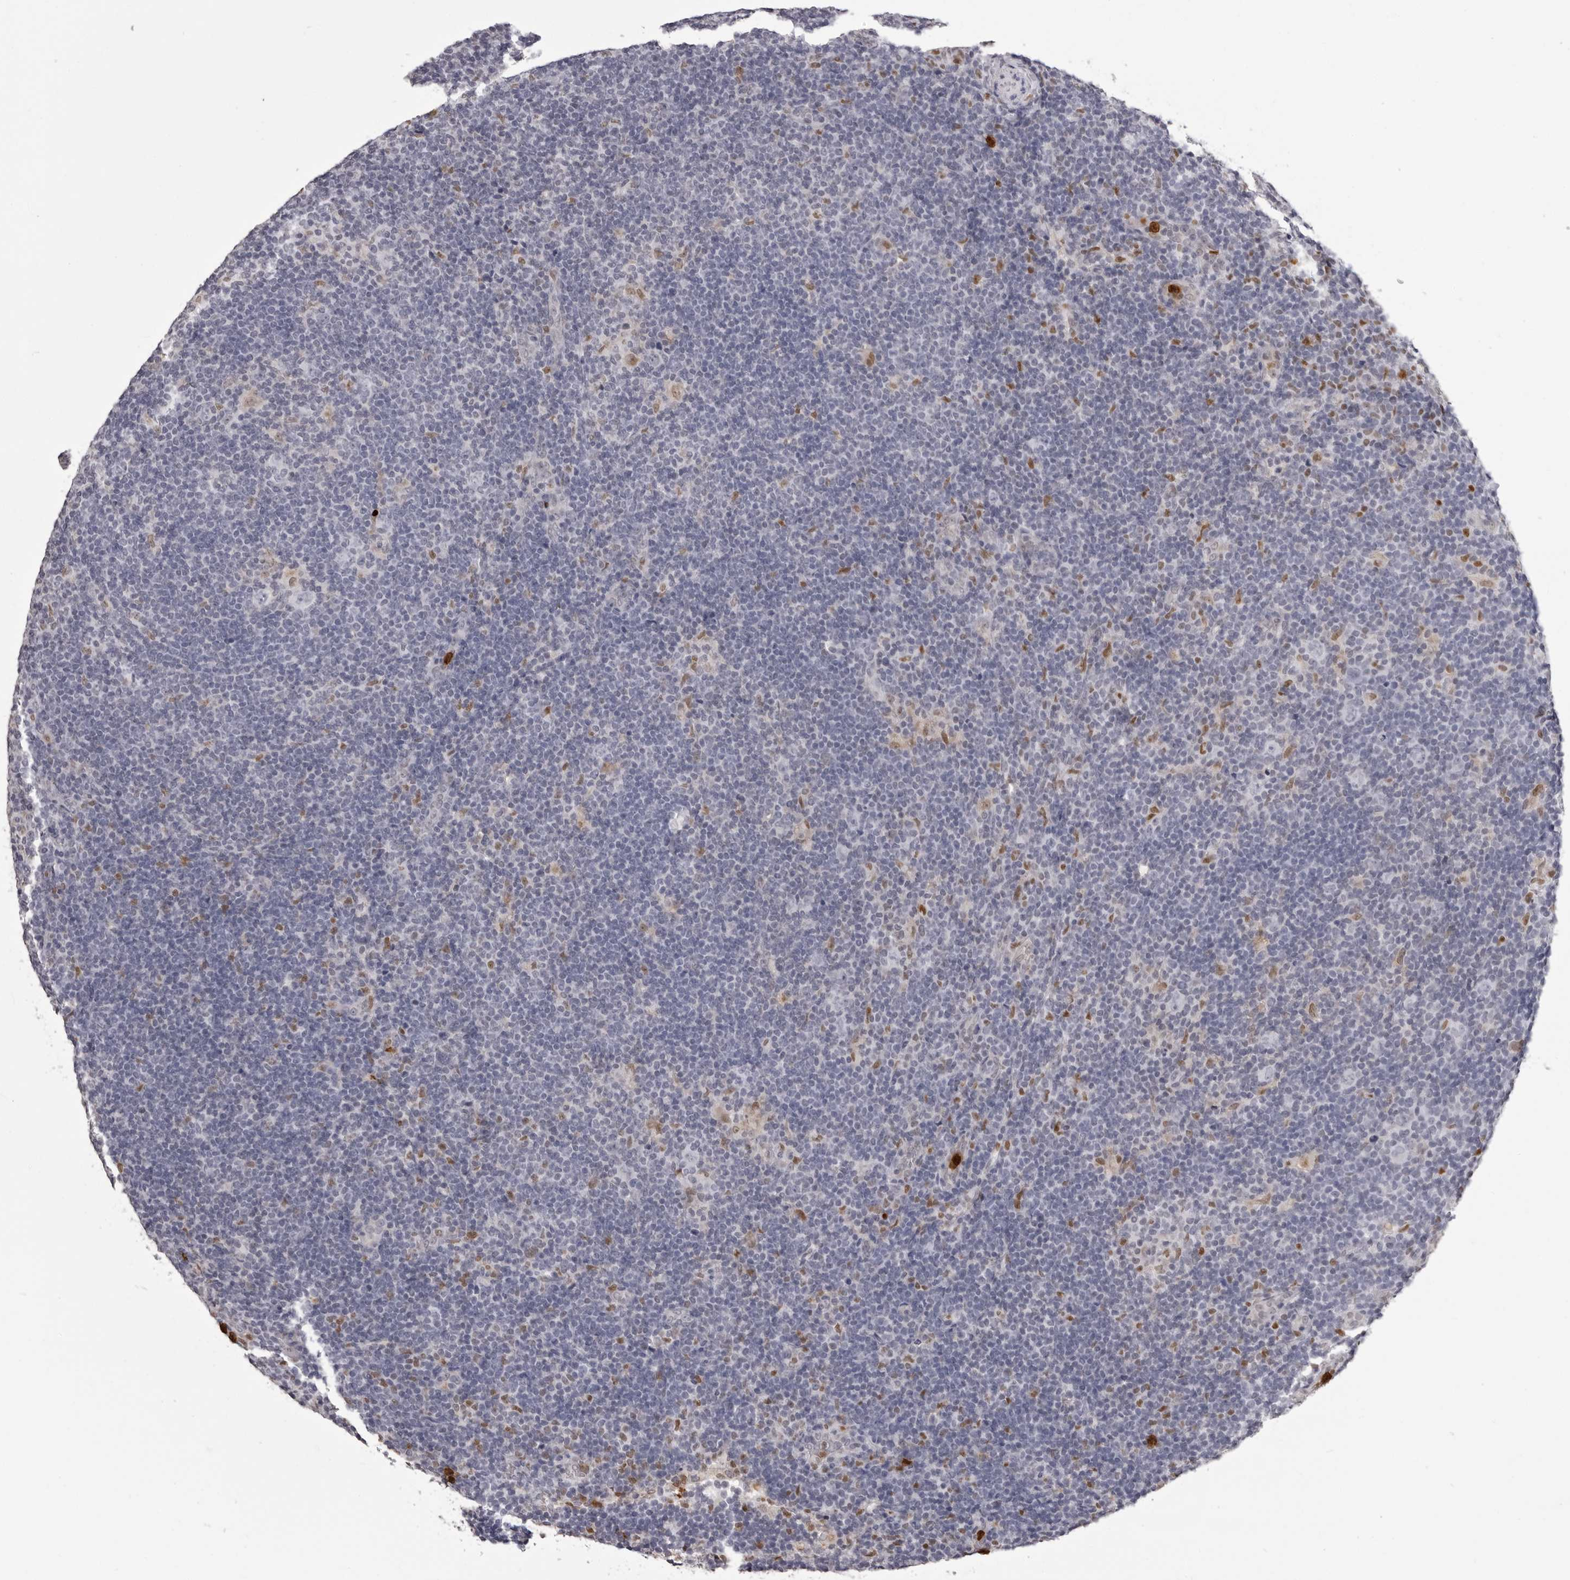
{"staining": {"intensity": "negative", "quantity": "none", "location": "none"}, "tissue": "lymphoma", "cell_type": "Tumor cells", "image_type": "cancer", "snomed": [{"axis": "morphology", "description": "Hodgkin's disease, NOS"}, {"axis": "topography", "description": "Lymph node"}], "caption": "IHC histopathology image of neoplastic tissue: human Hodgkin's disease stained with DAB (3,3'-diaminobenzidine) displays no significant protein expression in tumor cells.", "gene": "IL31", "patient": {"sex": "female", "age": 57}}